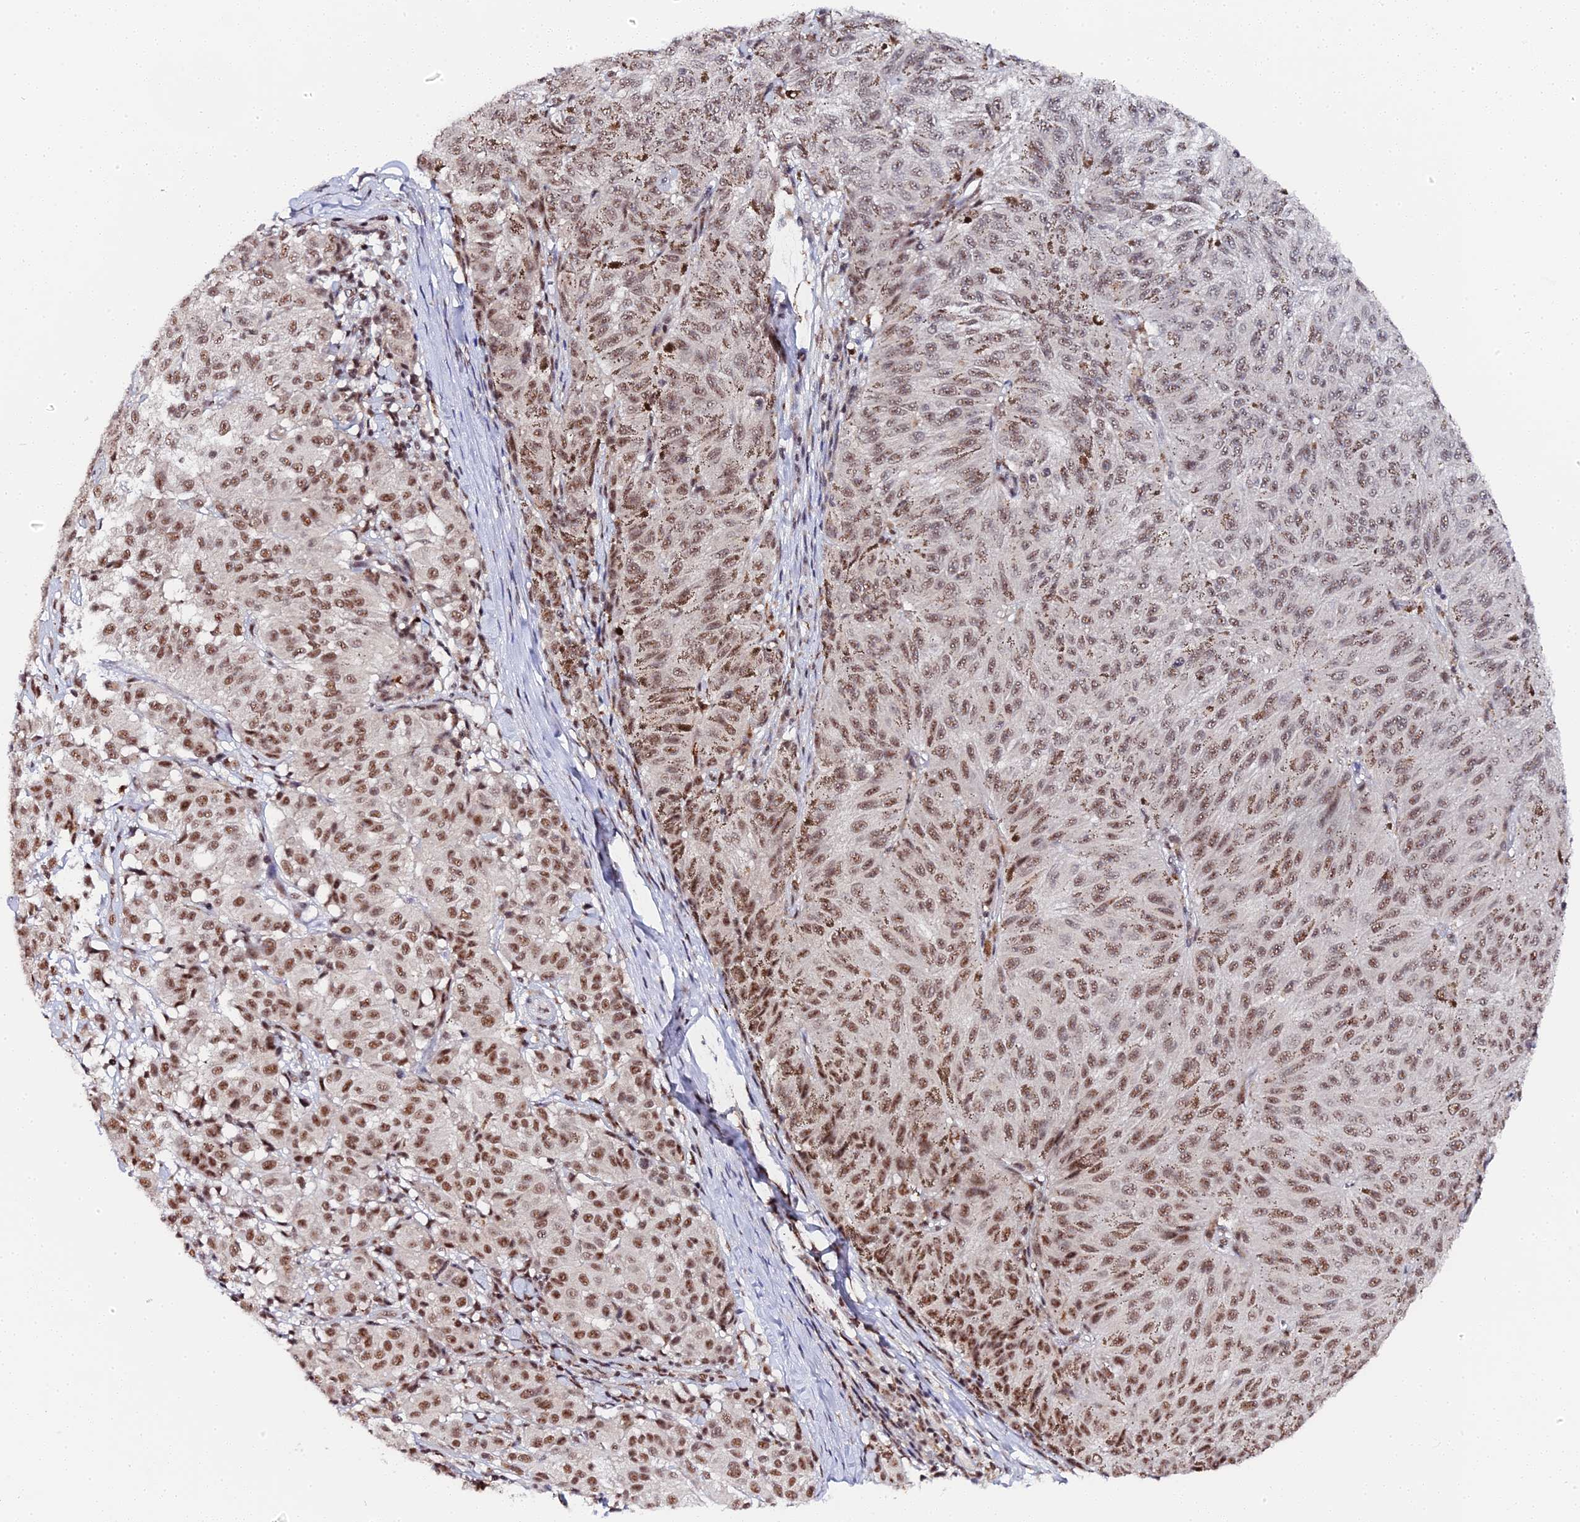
{"staining": {"intensity": "moderate", "quantity": ">75%", "location": "nuclear"}, "tissue": "melanoma", "cell_type": "Tumor cells", "image_type": "cancer", "snomed": [{"axis": "morphology", "description": "Malignant melanoma, NOS"}, {"axis": "topography", "description": "Skin"}], "caption": "This is an image of immunohistochemistry (IHC) staining of malignant melanoma, which shows moderate positivity in the nuclear of tumor cells.", "gene": "MAGOHB", "patient": {"sex": "female", "age": 72}}